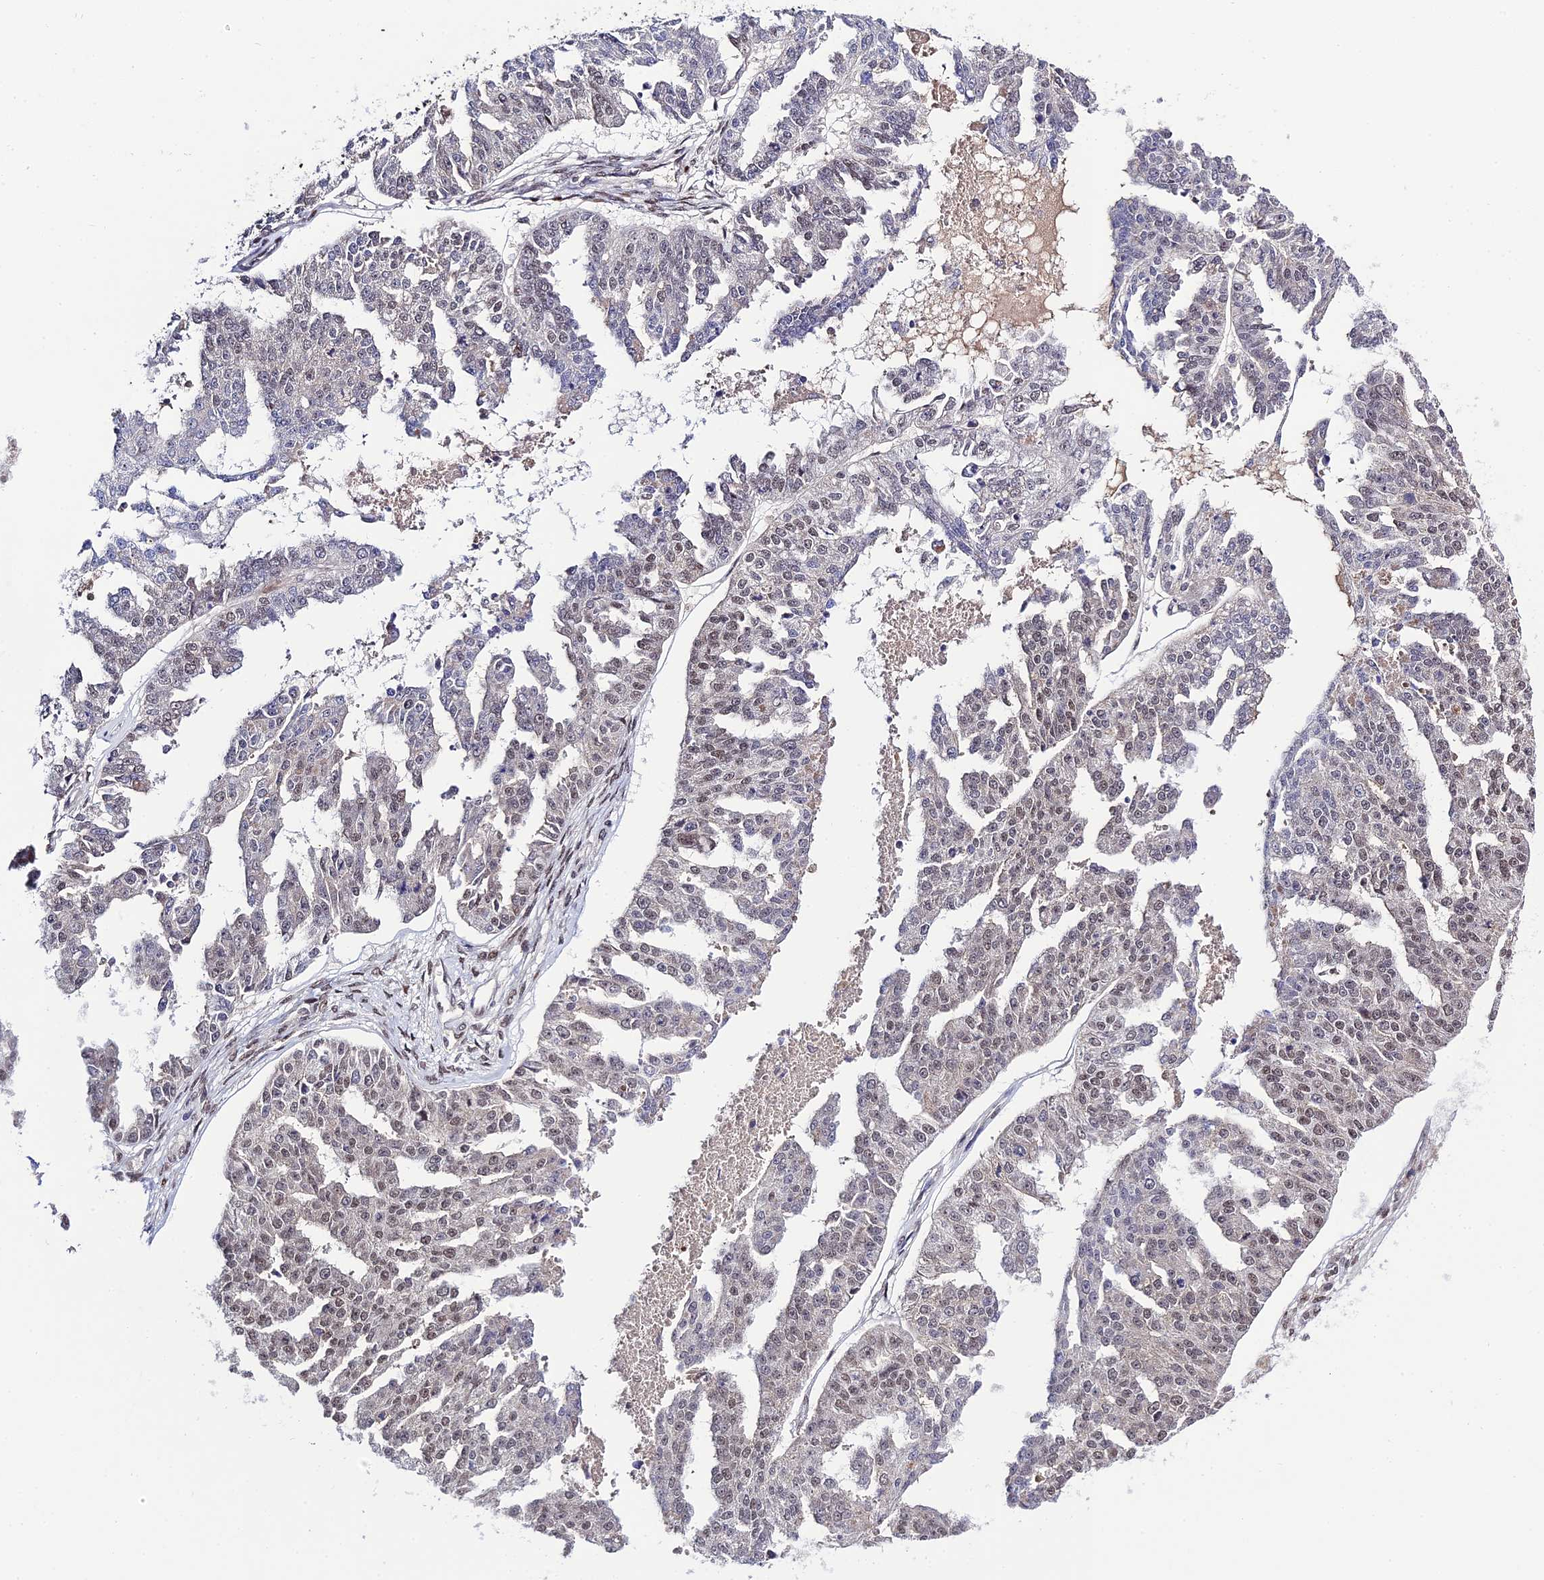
{"staining": {"intensity": "weak", "quantity": "25%-75%", "location": "nuclear"}, "tissue": "ovarian cancer", "cell_type": "Tumor cells", "image_type": "cancer", "snomed": [{"axis": "morphology", "description": "Cystadenocarcinoma, serous, NOS"}, {"axis": "topography", "description": "Ovary"}], "caption": "Weak nuclear positivity for a protein is present in about 25%-75% of tumor cells of serous cystadenocarcinoma (ovarian) using immunohistochemistry (IHC).", "gene": "SYT15", "patient": {"sex": "female", "age": 58}}